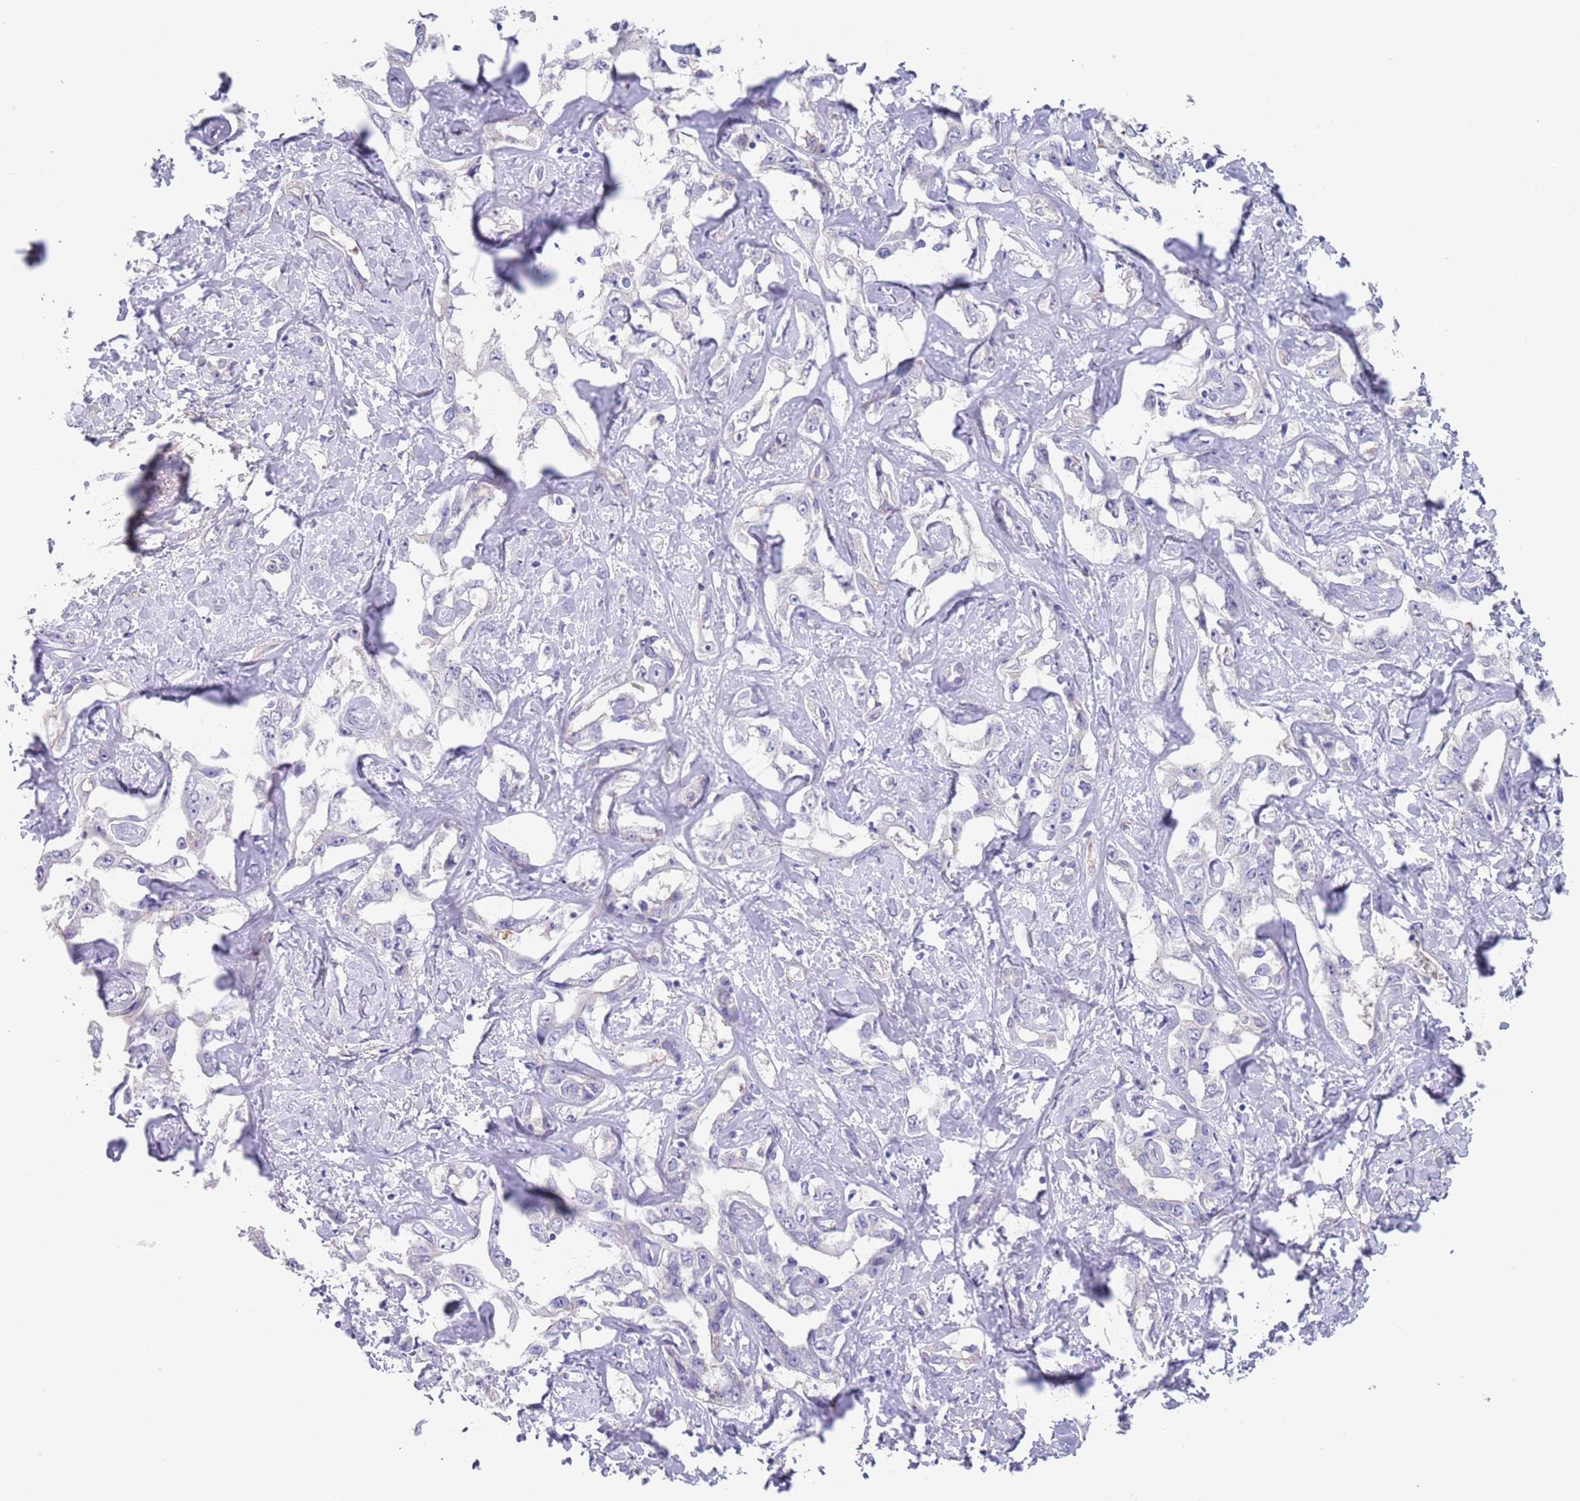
{"staining": {"intensity": "negative", "quantity": "none", "location": "none"}, "tissue": "liver cancer", "cell_type": "Tumor cells", "image_type": "cancer", "snomed": [{"axis": "morphology", "description": "Cholangiocarcinoma"}, {"axis": "topography", "description": "Liver"}], "caption": "DAB immunohistochemical staining of cholangiocarcinoma (liver) exhibits no significant expression in tumor cells. (DAB (3,3'-diaminobenzidine) immunohistochemistry with hematoxylin counter stain).", "gene": "RNF169", "patient": {"sex": "male", "age": 59}}